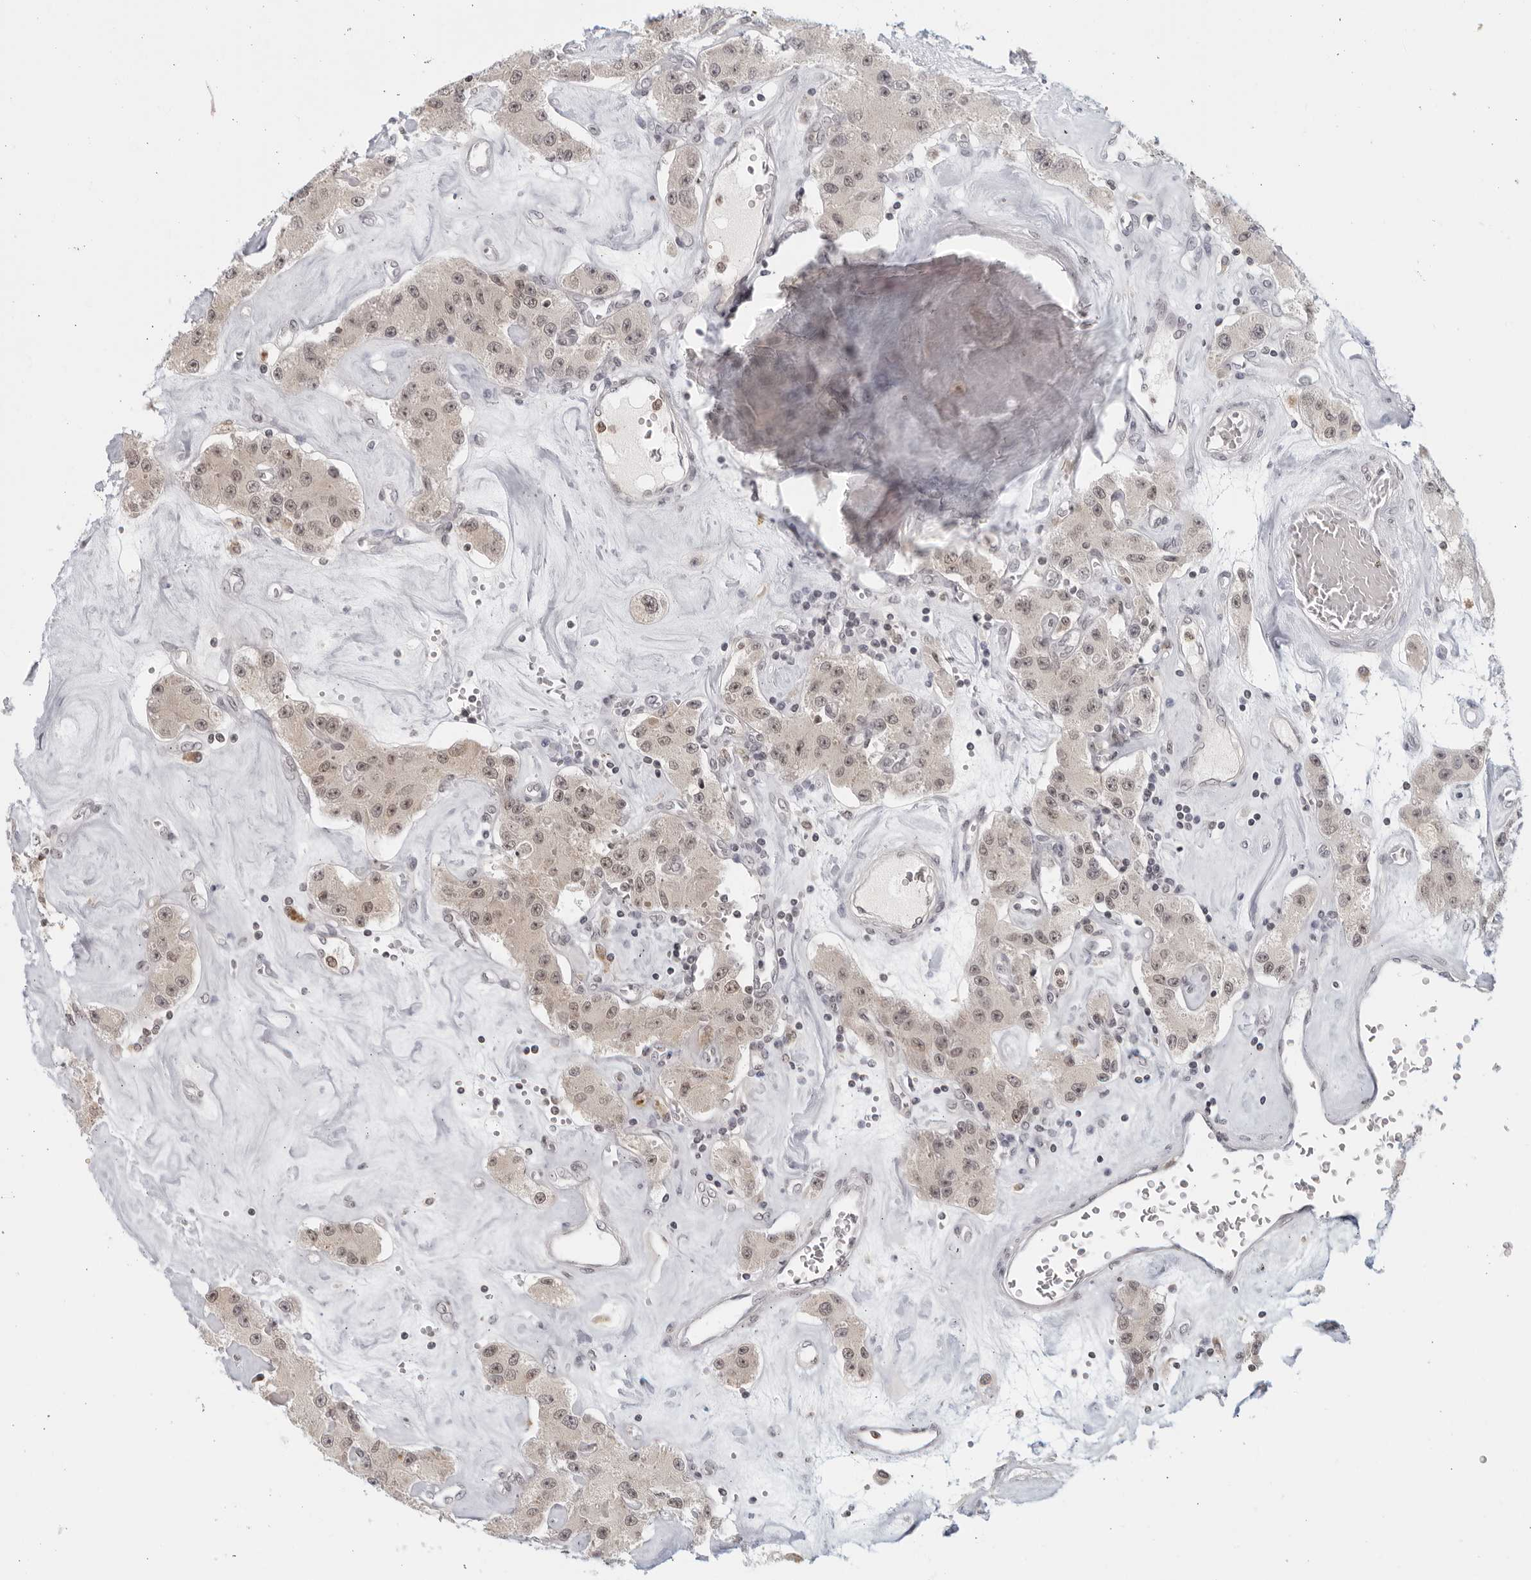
{"staining": {"intensity": "weak", "quantity": "<25%", "location": "nuclear"}, "tissue": "carcinoid", "cell_type": "Tumor cells", "image_type": "cancer", "snomed": [{"axis": "morphology", "description": "Carcinoid, malignant, NOS"}, {"axis": "topography", "description": "Pancreas"}], "caption": "The IHC image has no significant expression in tumor cells of carcinoid tissue.", "gene": "RAB11FIP3", "patient": {"sex": "male", "age": 41}}